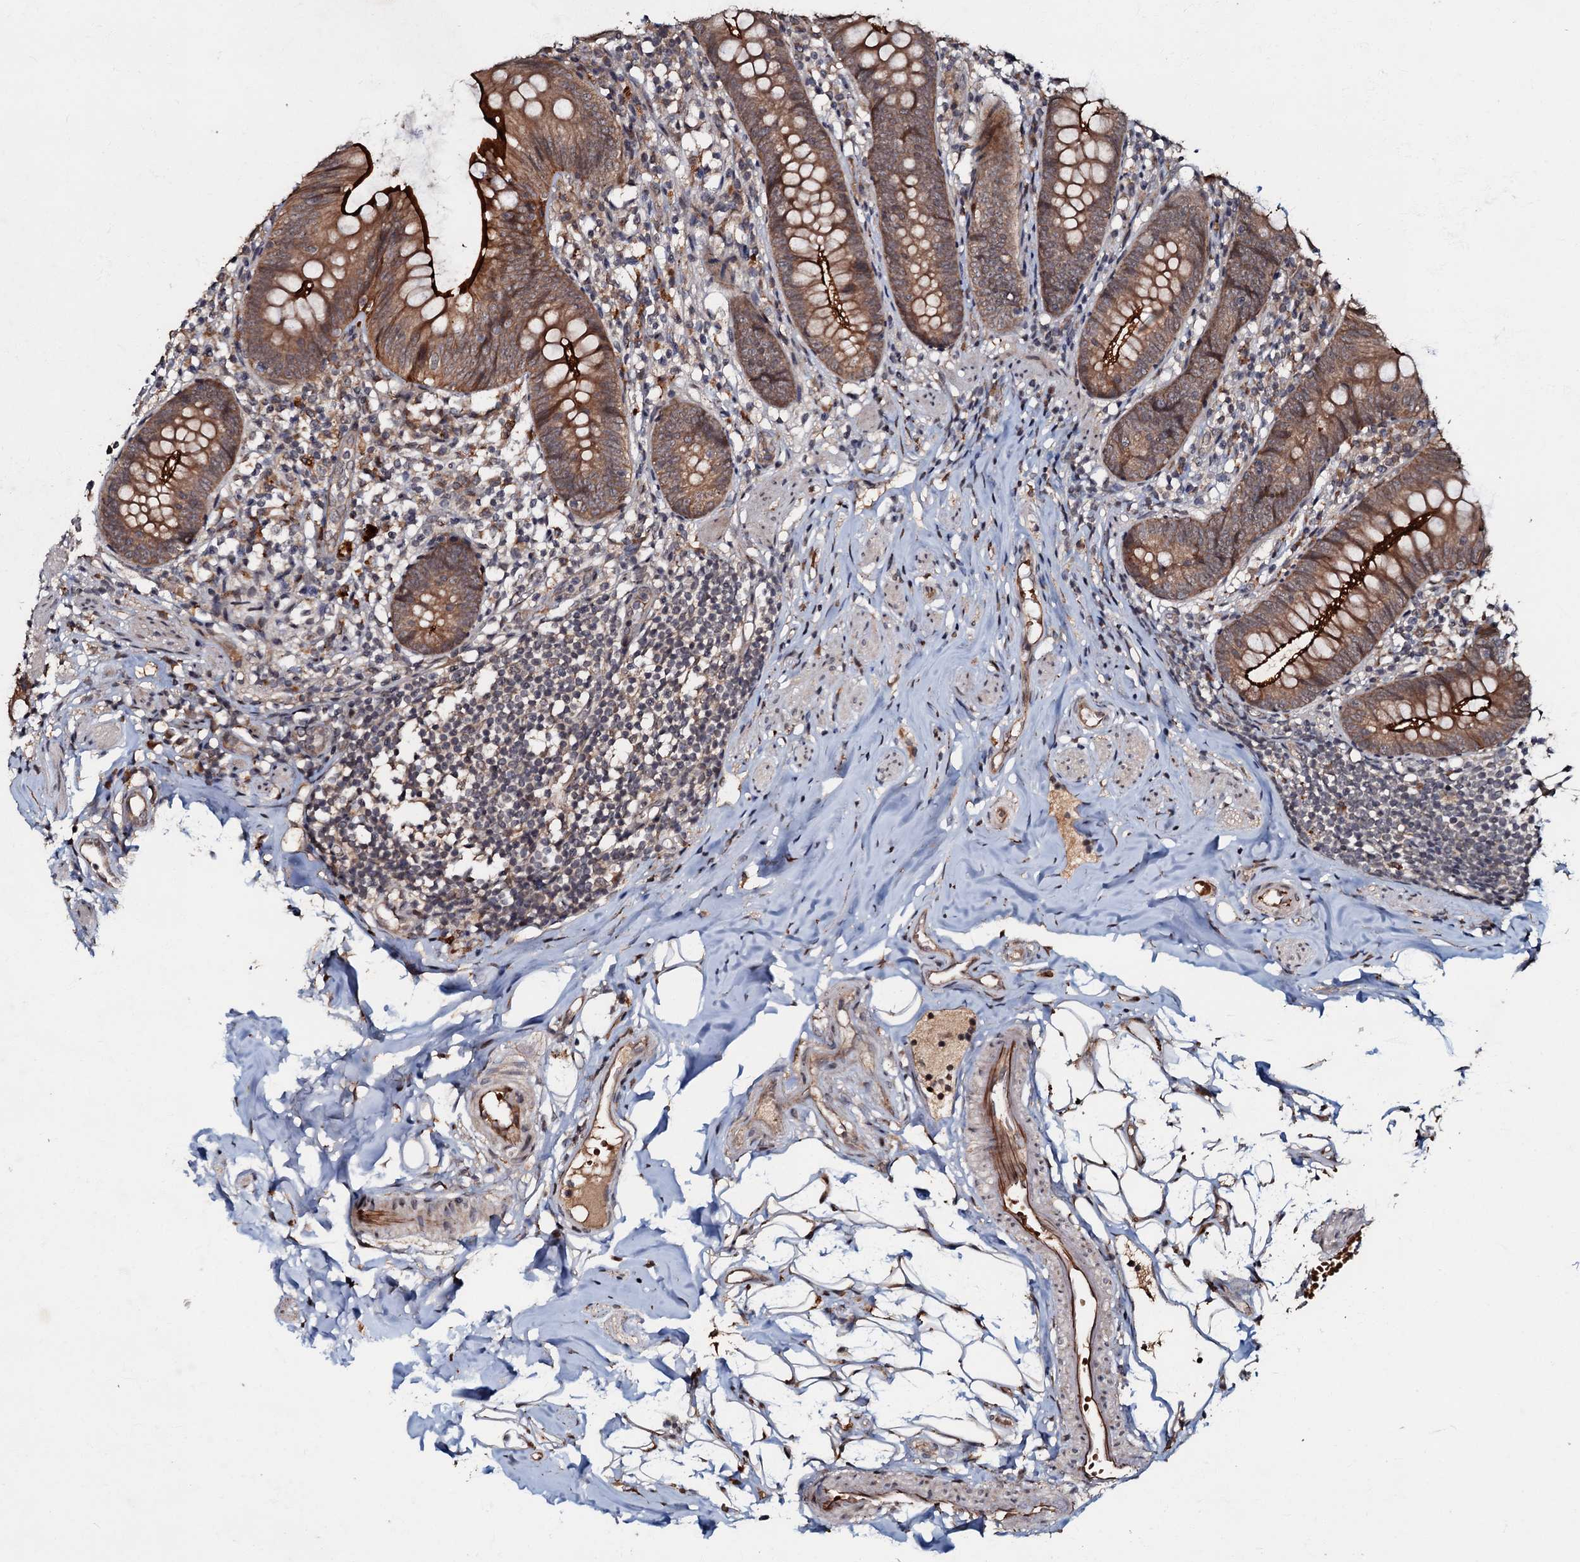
{"staining": {"intensity": "strong", "quantity": ">75%", "location": "cytoplasmic/membranous"}, "tissue": "appendix", "cell_type": "Glandular cells", "image_type": "normal", "snomed": [{"axis": "morphology", "description": "Normal tissue, NOS"}, {"axis": "topography", "description": "Appendix"}], "caption": "The micrograph shows staining of normal appendix, revealing strong cytoplasmic/membranous protein expression (brown color) within glandular cells. (IHC, brightfield microscopy, high magnification).", "gene": "MANSC4", "patient": {"sex": "female", "age": 62}}